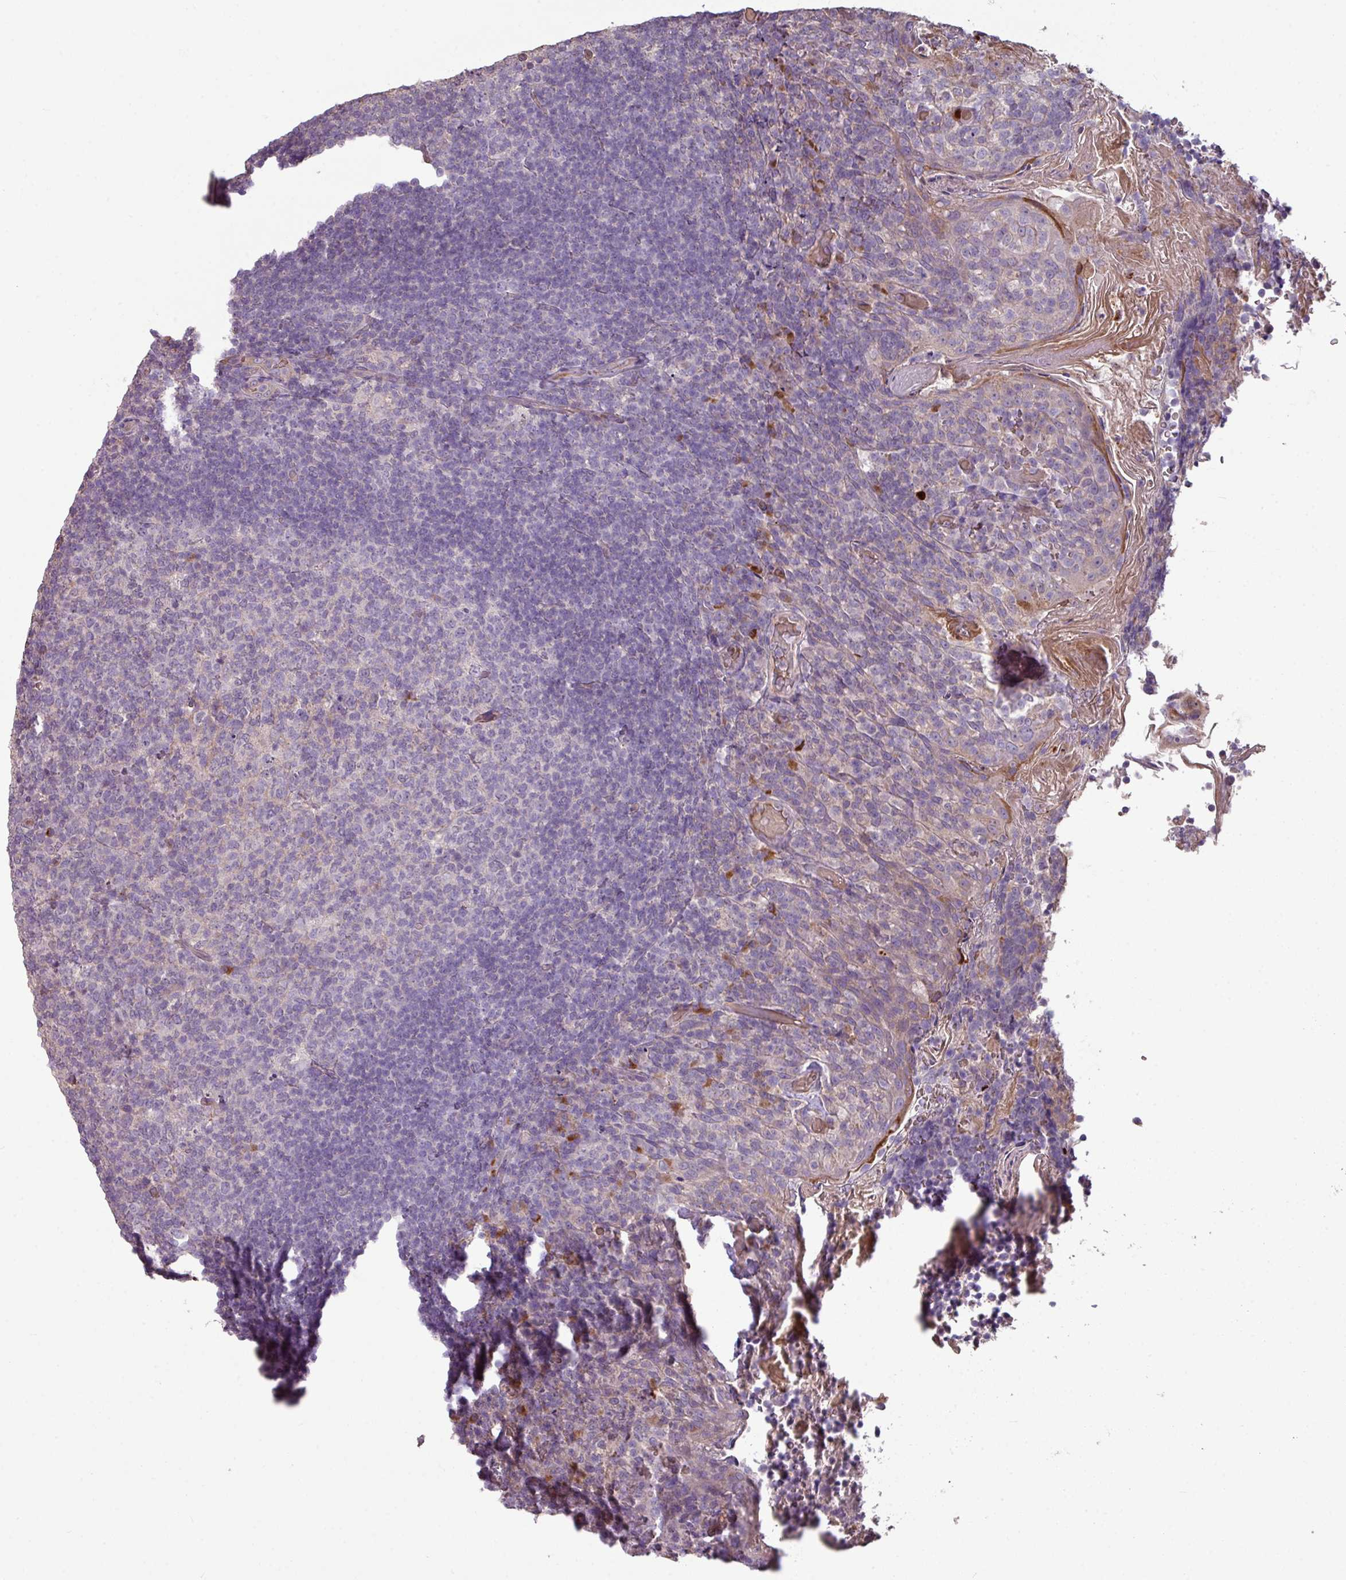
{"staining": {"intensity": "negative", "quantity": "none", "location": "none"}, "tissue": "tonsil", "cell_type": "Germinal center cells", "image_type": "normal", "snomed": [{"axis": "morphology", "description": "Normal tissue, NOS"}, {"axis": "topography", "description": "Tonsil"}], "caption": "IHC histopathology image of normal tonsil: tonsil stained with DAB exhibits no significant protein expression in germinal center cells. (DAB (3,3'-diaminobenzidine) immunohistochemistry (IHC) with hematoxylin counter stain).", "gene": "NHSL2", "patient": {"sex": "female", "age": 10}}